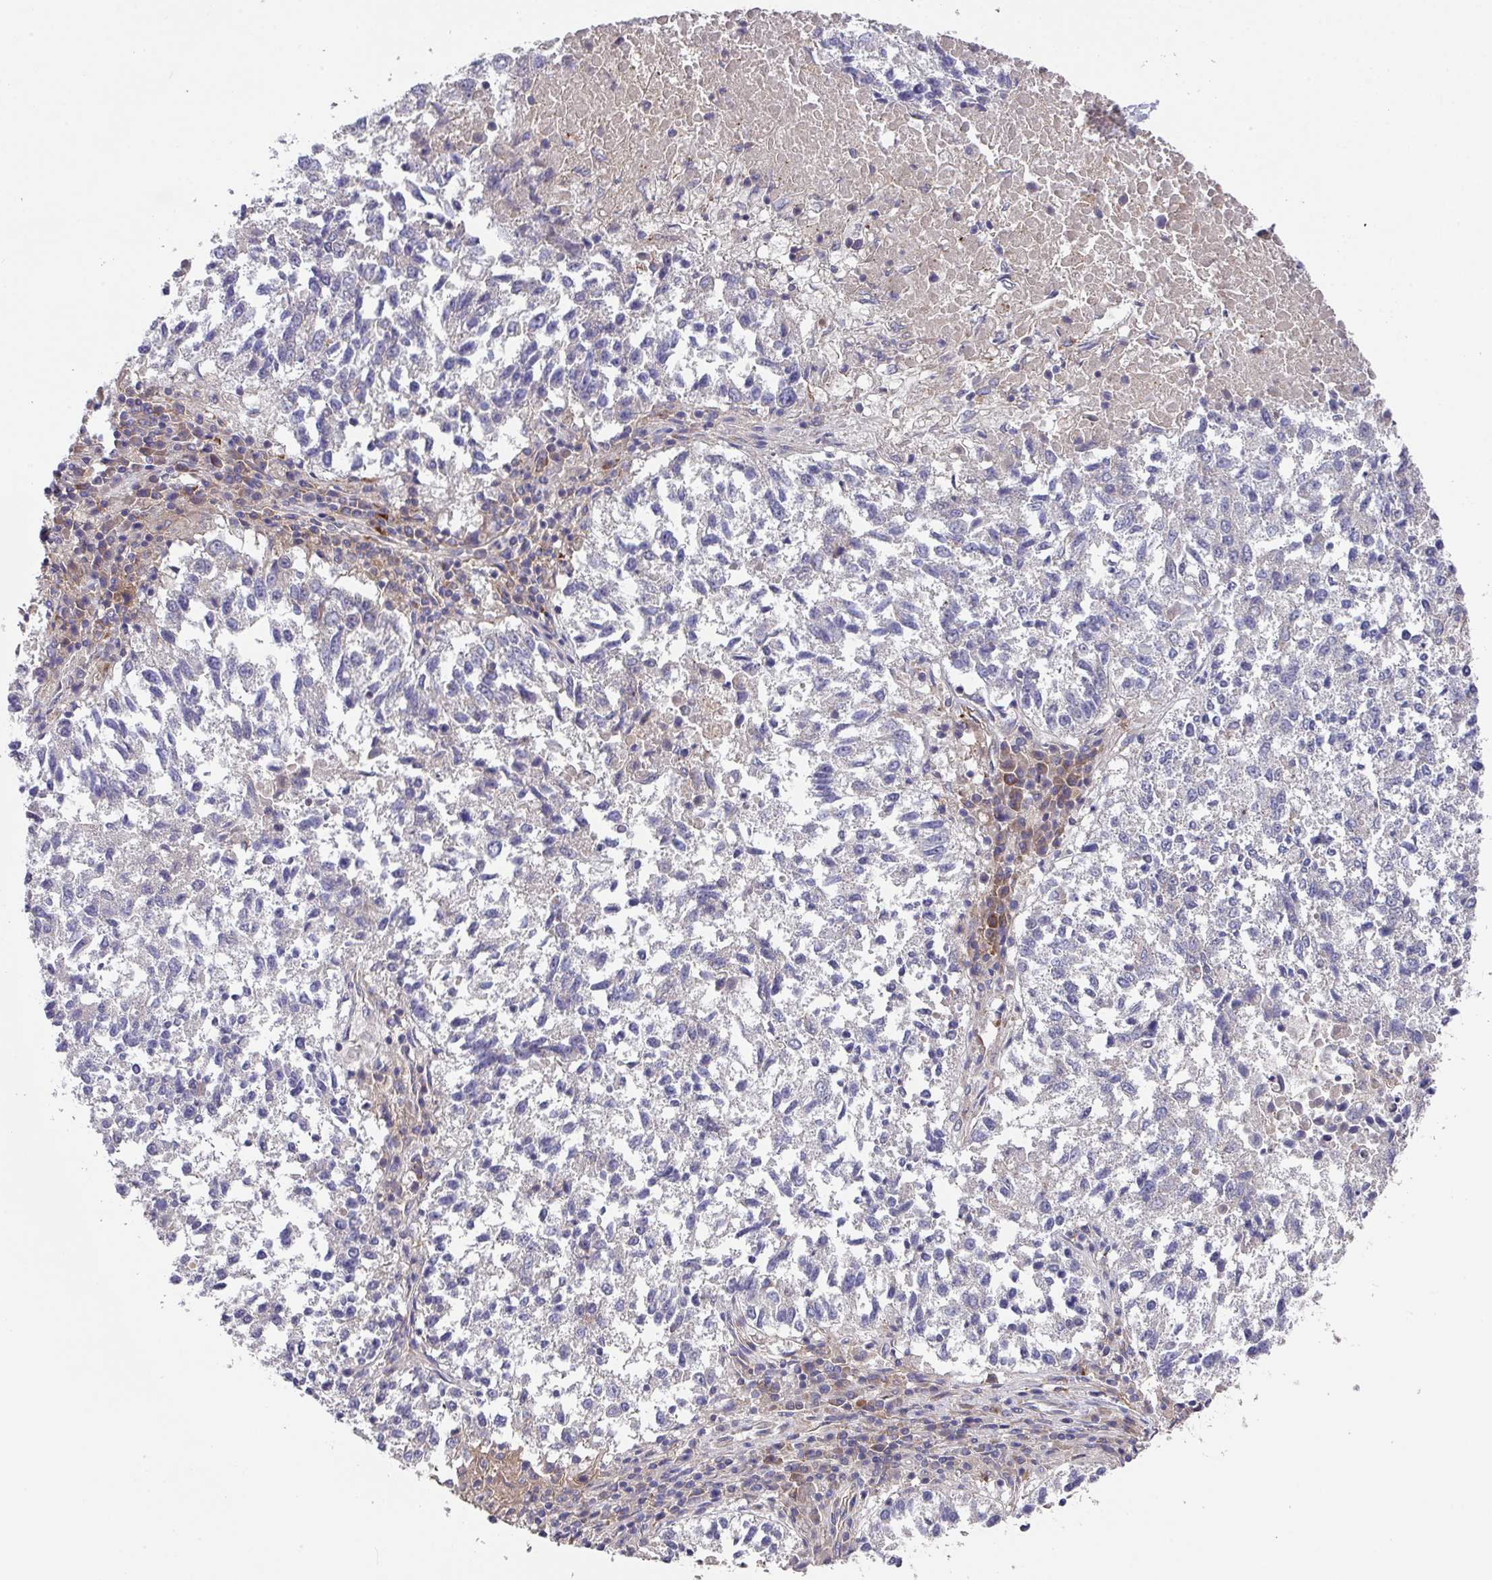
{"staining": {"intensity": "negative", "quantity": "none", "location": "none"}, "tissue": "lung cancer", "cell_type": "Tumor cells", "image_type": "cancer", "snomed": [{"axis": "morphology", "description": "Squamous cell carcinoma, NOS"}, {"axis": "topography", "description": "Lung"}], "caption": "A micrograph of lung squamous cell carcinoma stained for a protein reveals no brown staining in tumor cells.", "gene": "EIF4B", "patient": {"sex": "male", "age": 73}}